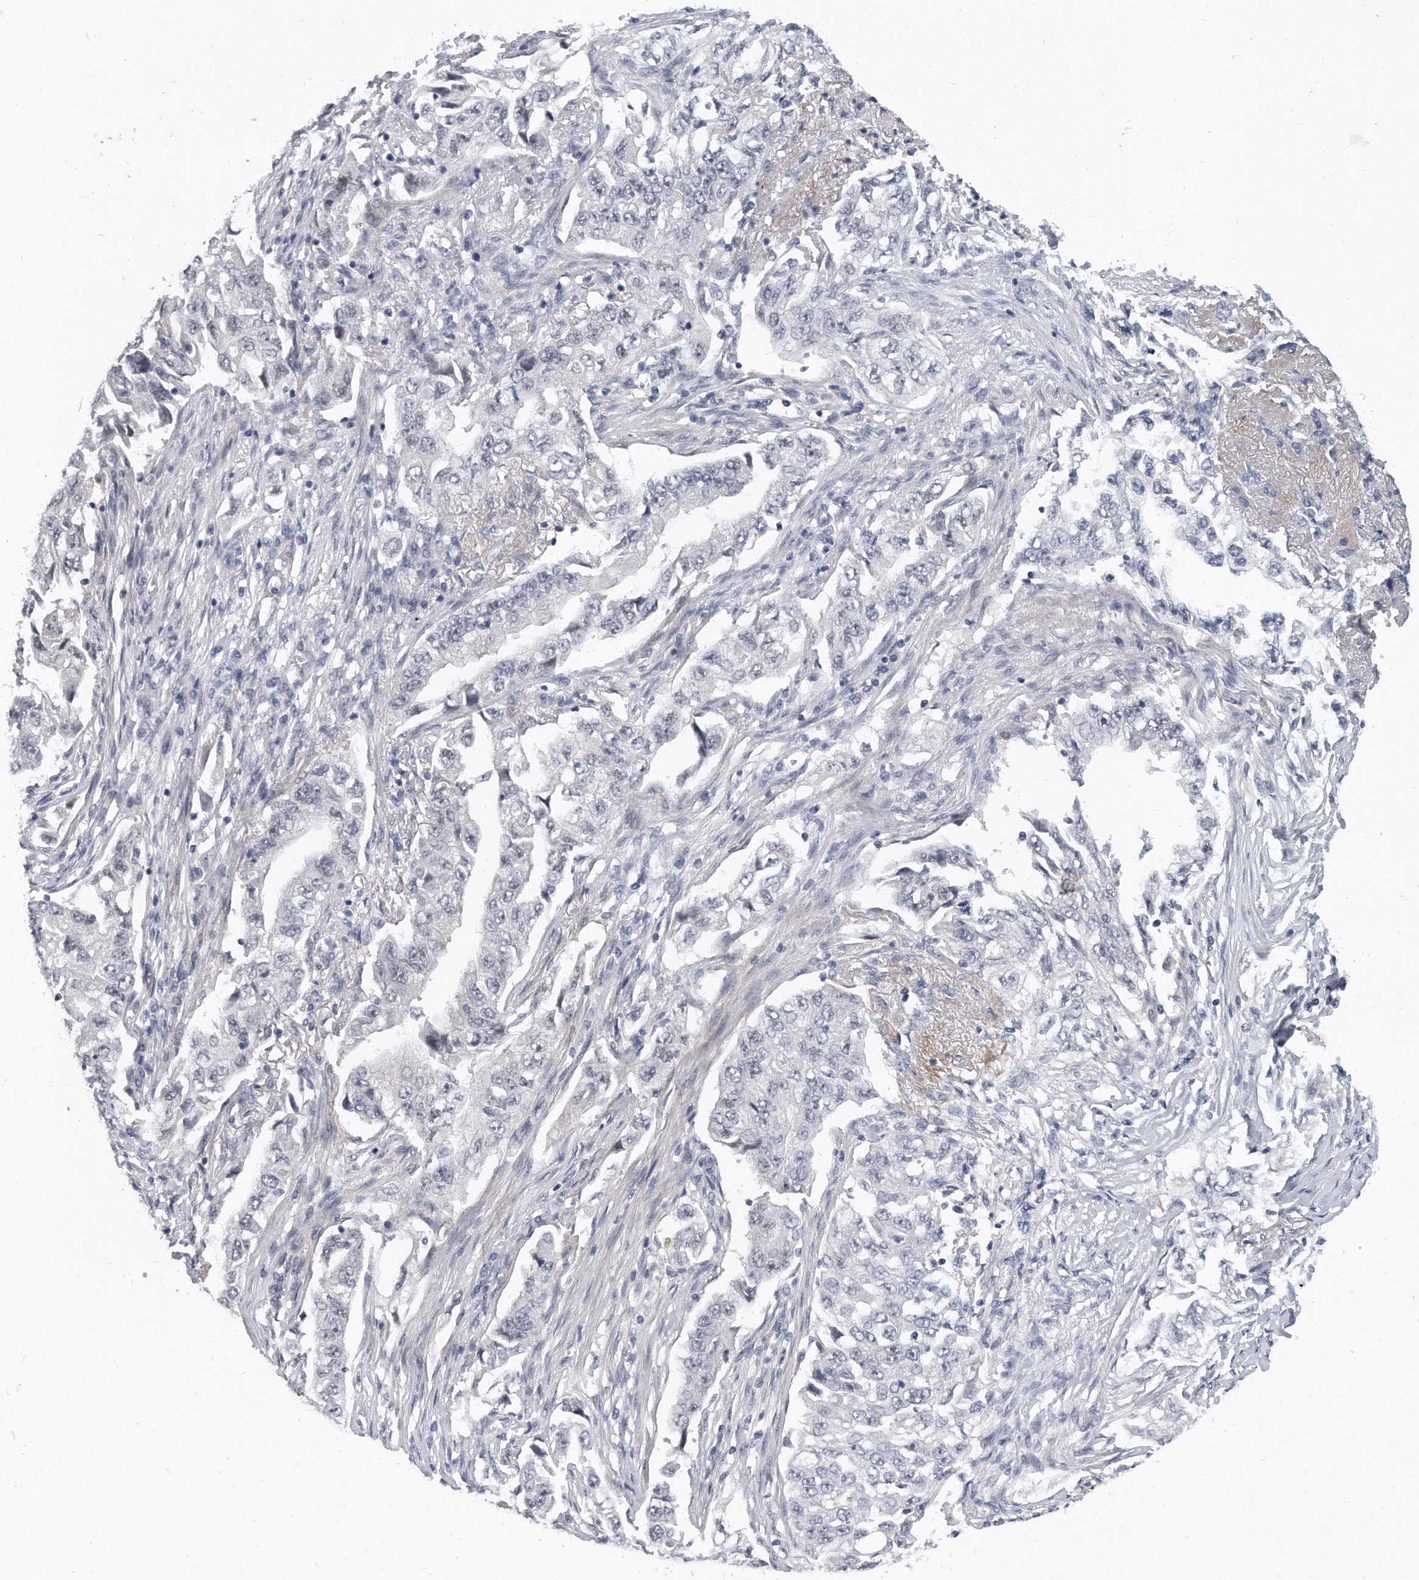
{"staining": {"intensity": "negative", "quantity": "none", "location": "none"}, "tissue": "lung cancer", "cell_type": "Tumor cells", "image_type": "cancer", "snomed": [{"axis": "morphology", "description": "Adenocarcinoma, NOS"}, {"axis": "topography", "description": "Lung"}], "caption": "Tumor cells show no significant positivity in lung cancer.", "gene": "KLHL7", "patient": {"sex": "female", "age": 51}}